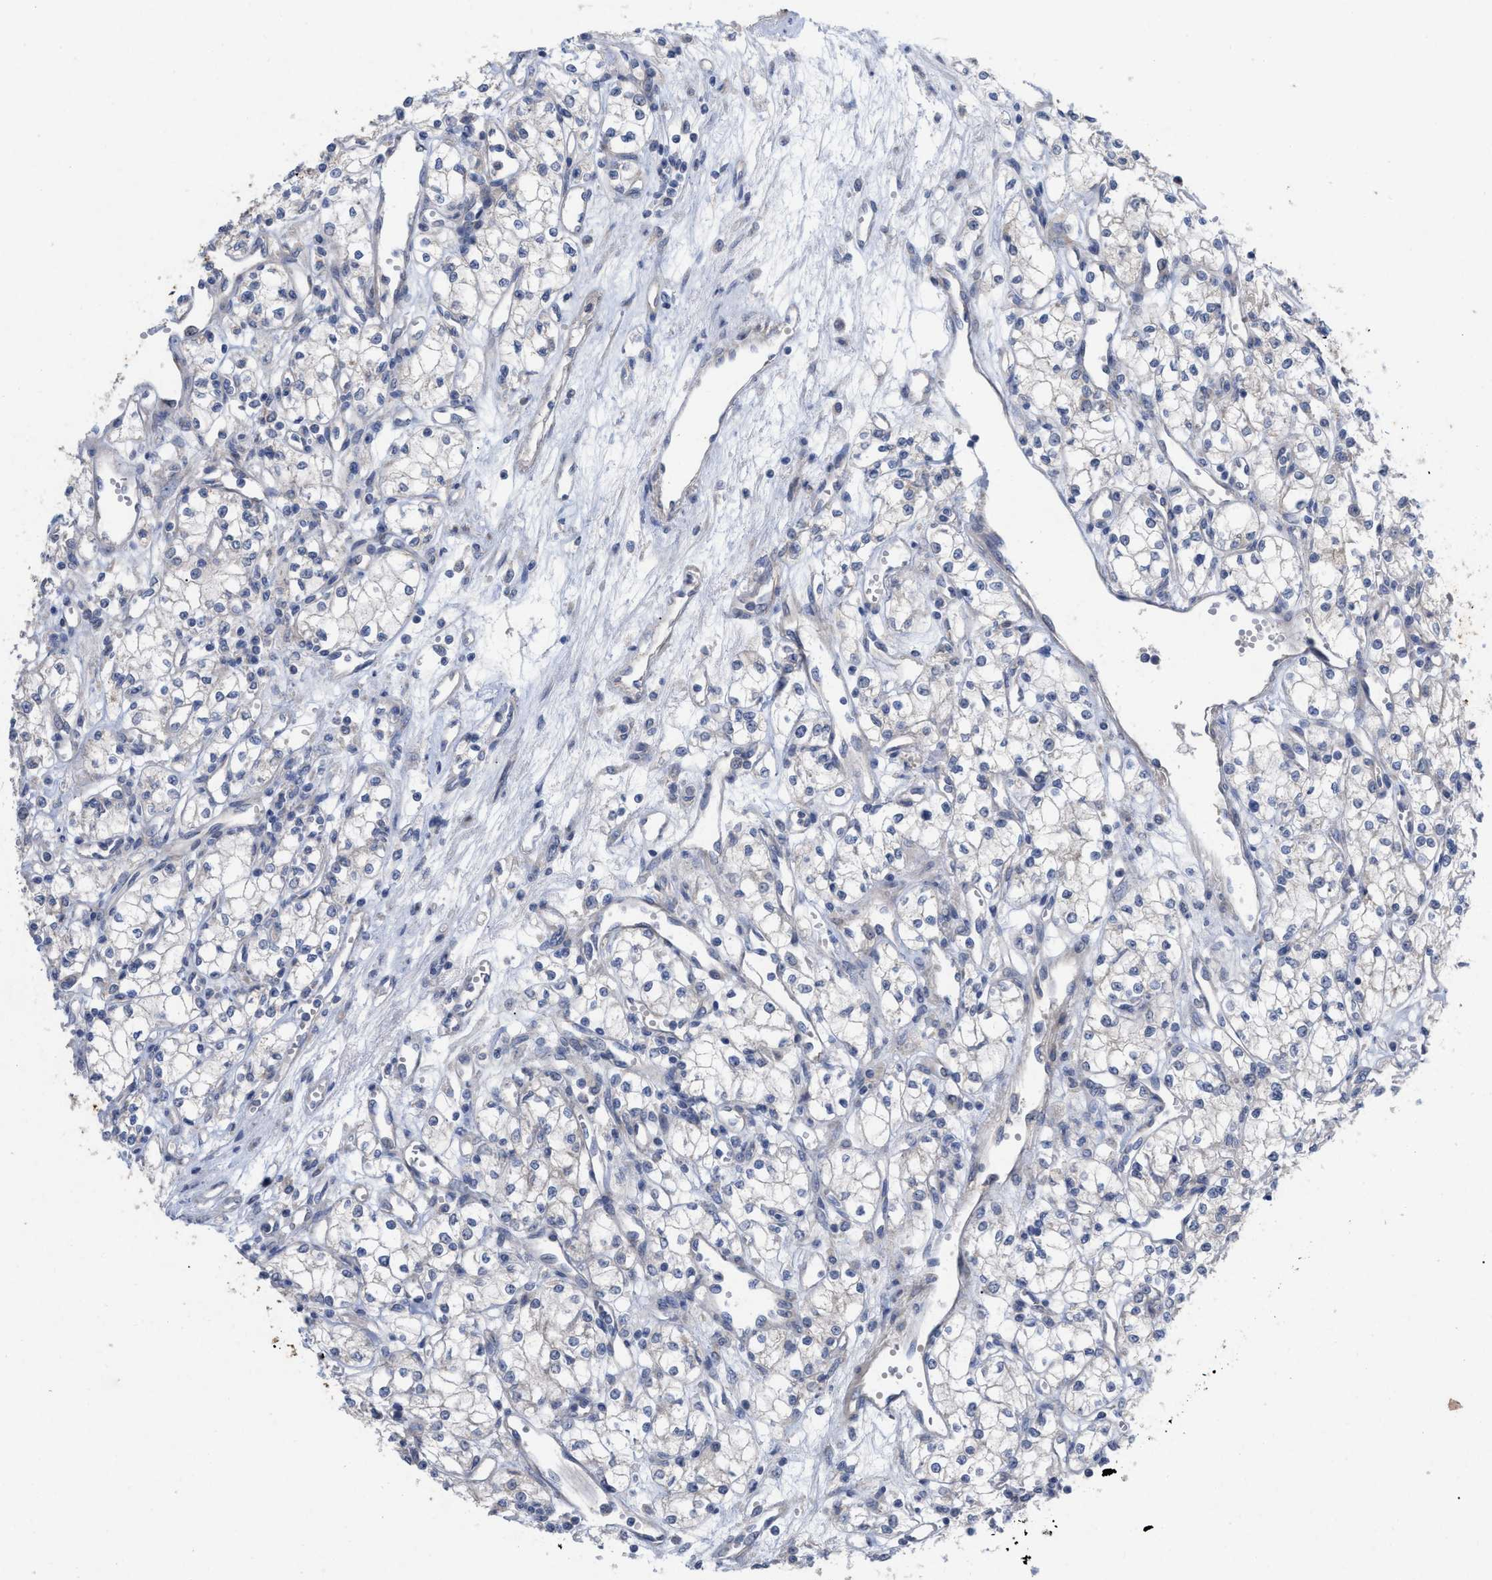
{"staining": {"intensity": "negative", "quantity": "none", "location": "none"}, "tissue": "renal cancer", "cell_type": "Tumor cells", "image_type": "cancer", "snomed": [{"axis": "morphology", "description": "Adenocarcinoma, NOS"}, {"axis": "topography", "description": "Kidney"}], "caption": "Renal cancer was stained to show a protein in brown. There is no significant expression in tumor cells. Brightfield microscopy of immunohistochemistry stained with DAB (3,3'-diaminobenzidine) (brown) and hematoxylin (blue), captured at high magnification.", "gene": "VIP", "patient": {"sex": "male", "age": 59}}